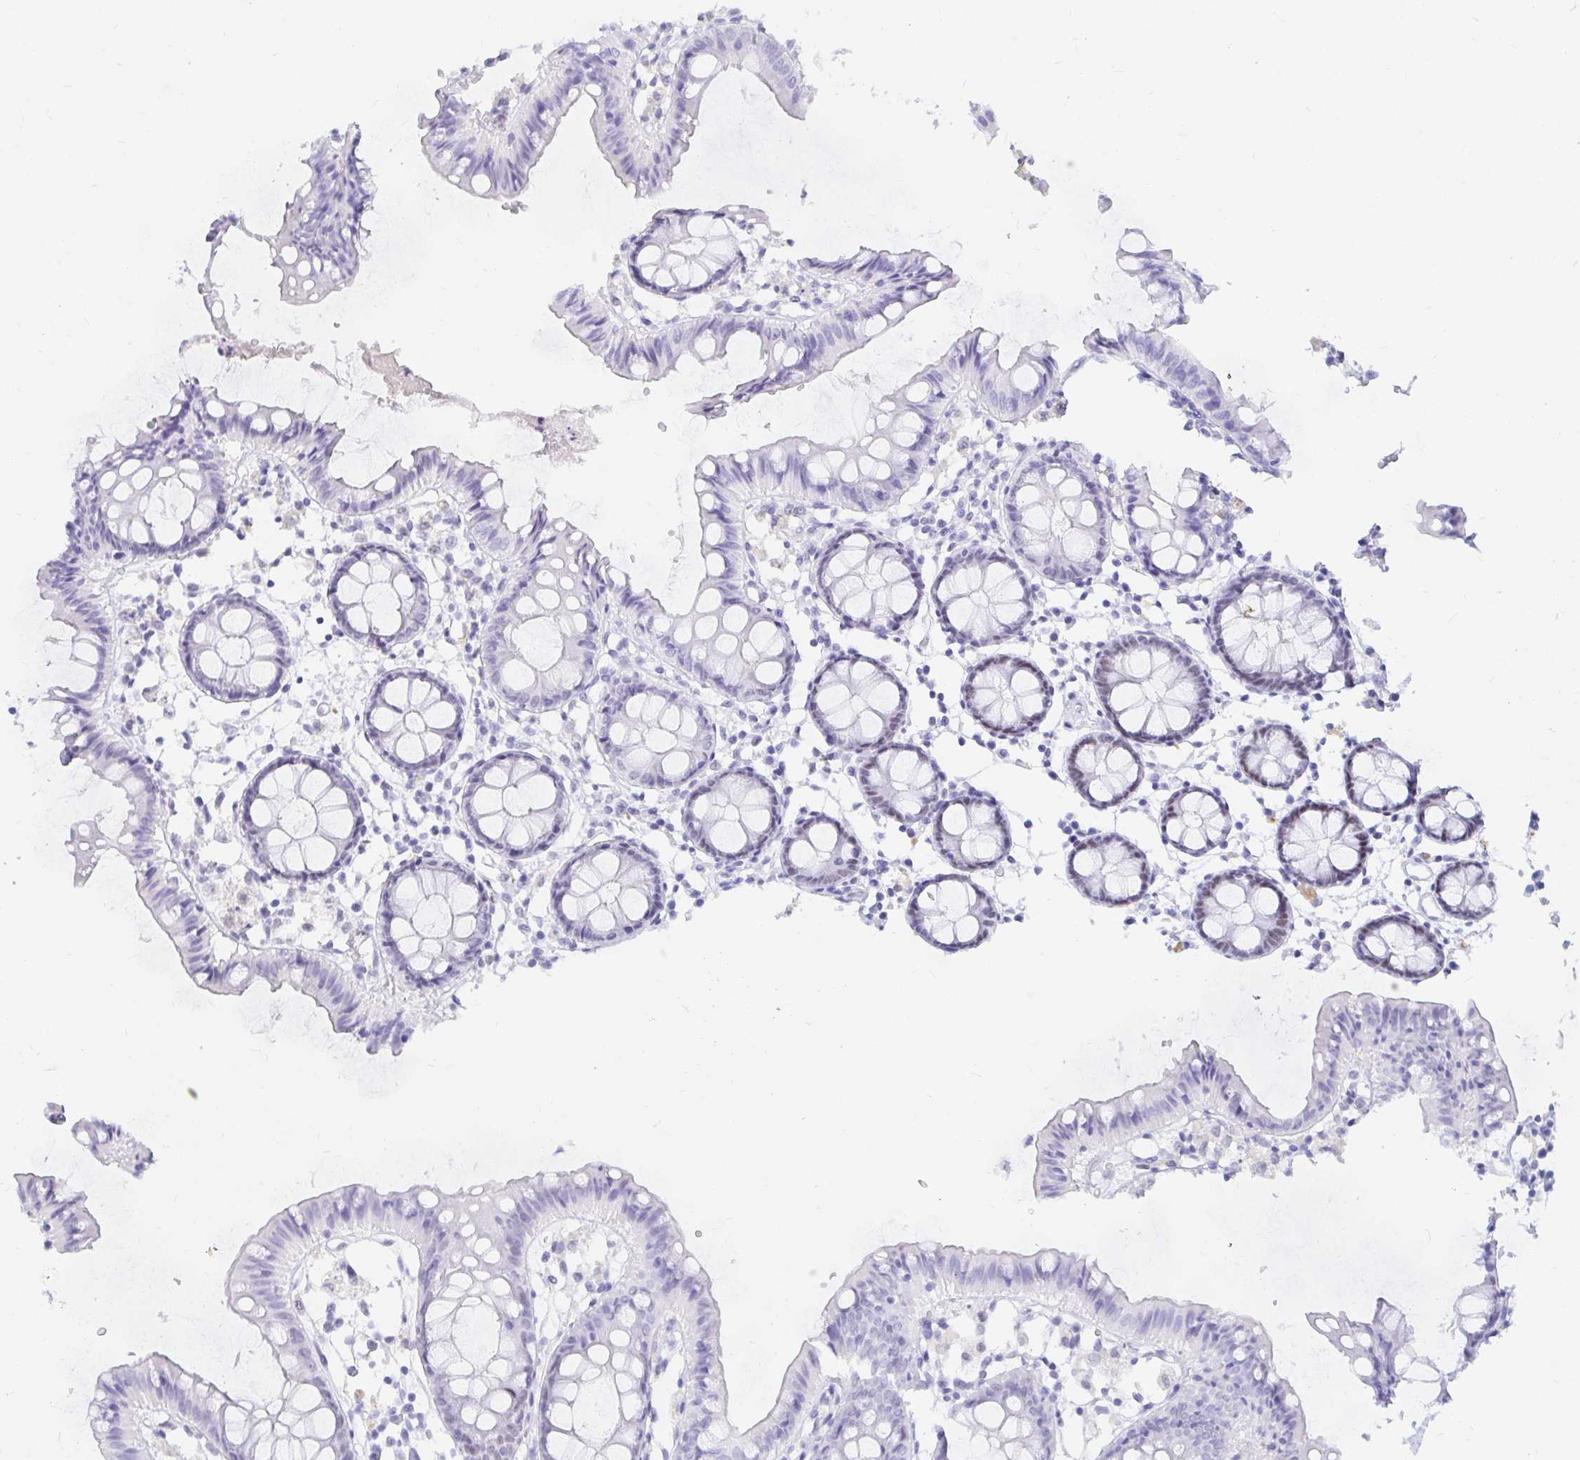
{"staining": {"intensity": "negative", "quantity": "none", "location": "none"}, "tissue": "colon", "cell_type": "Endothelial cells", "image_type": "normal", "snomed": [{"axis": "morphology", "description": "Normal tissue, NOS"}, {"axis": "topography", "description": "Colon"}], "caption": "Colon stained for a protein using immunohistochemistry (IHC) exhibits no expression endothelial cells.", "gene": "OR6T1", "patient": {"sex": "female", "age": 84}}